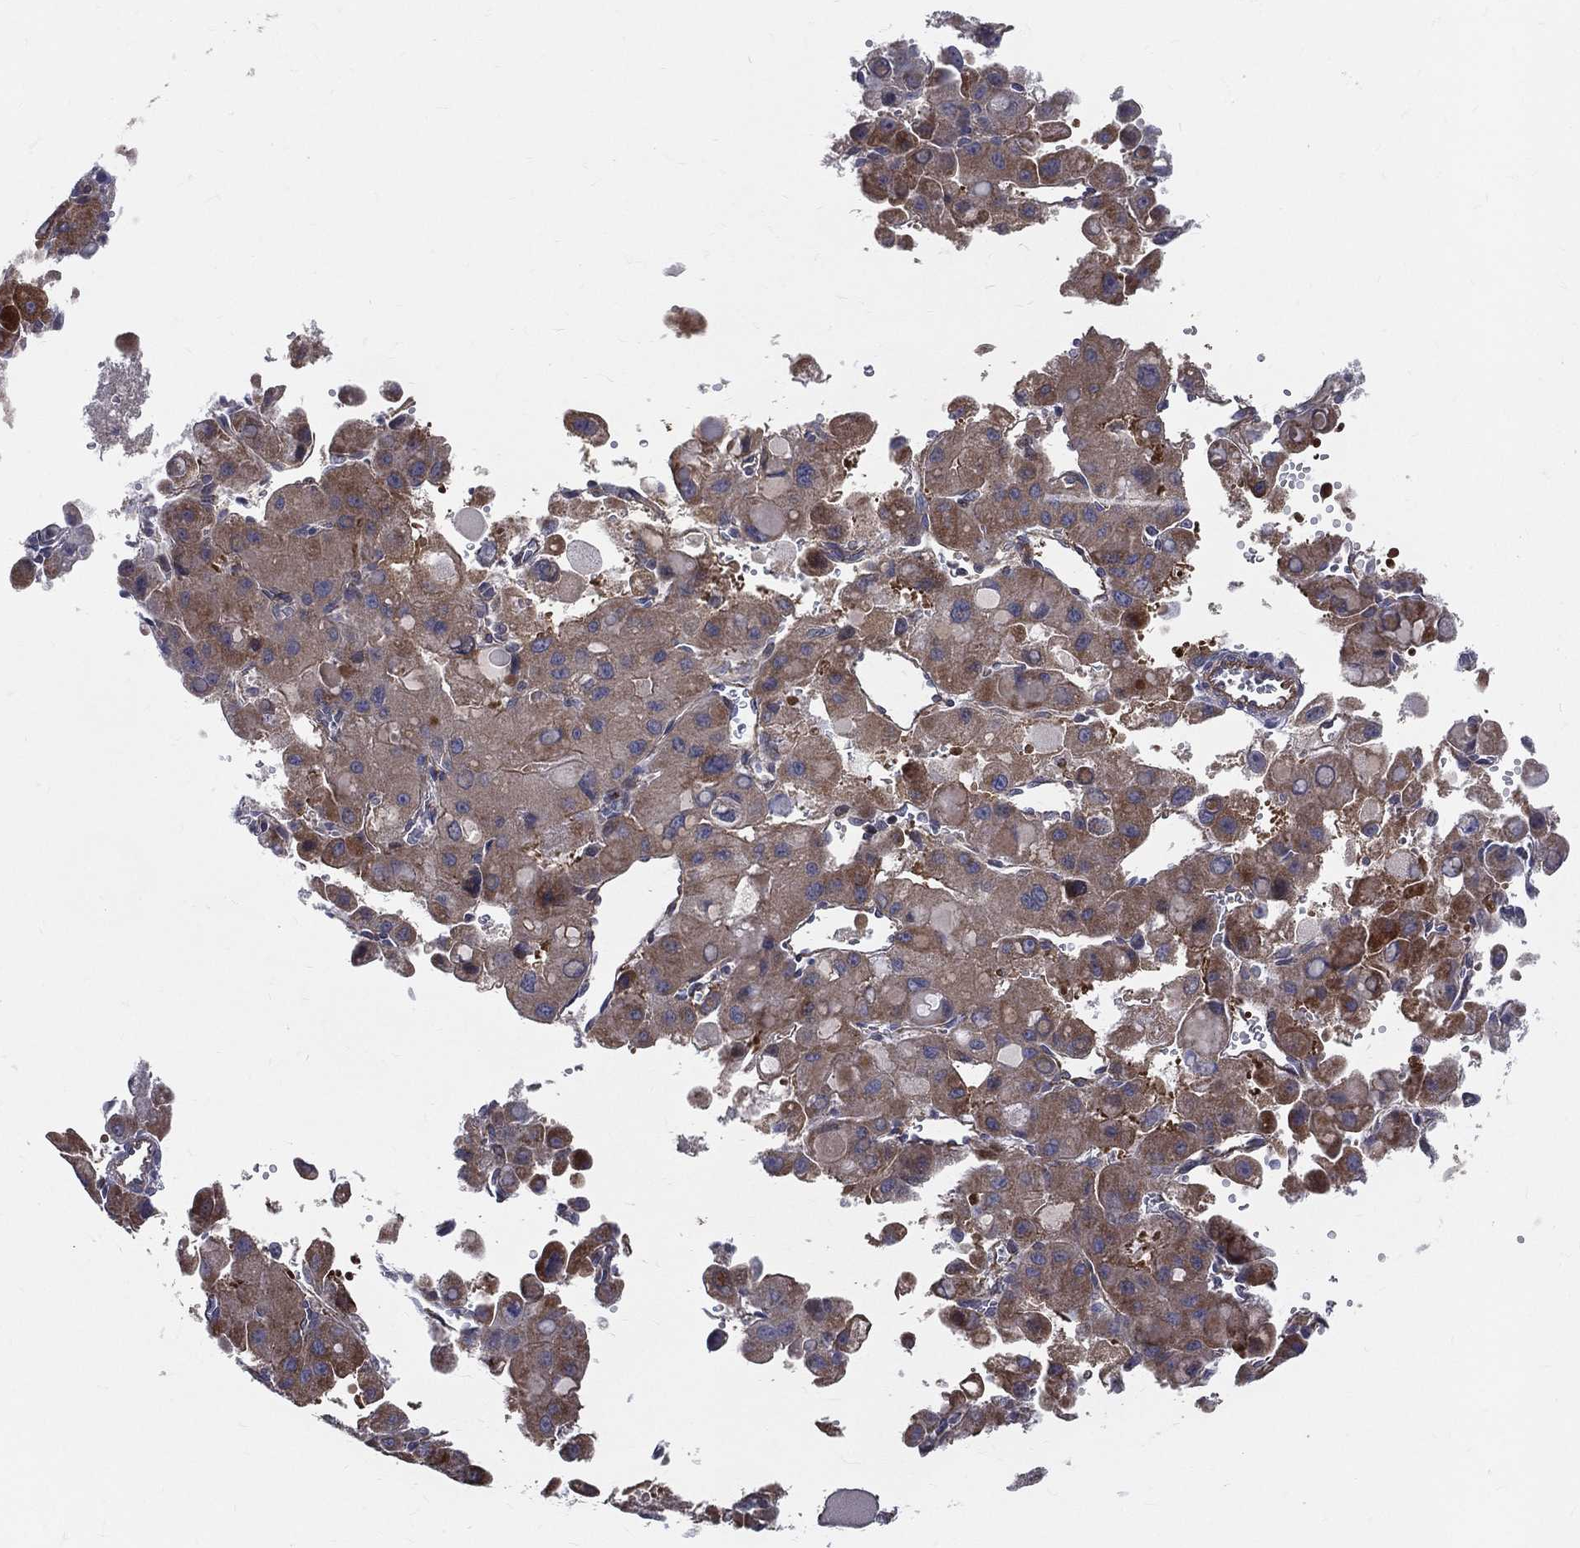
{"staining": {"intensity": "moderate", "quantity": ">75%", "location": "cytoplasmic/membranous"}, "tissue": "liver cancer", "cell_type": "Tumor cells", "image_type": "cancer", "snomed": [{"axis": "morphology", "description": "Carcinoma, Hepatocellular, NOS"}, {"axis": "topography", "description": "Liver"}], "caption": "This photomicrograph displays immunohistochemistry (IHC) staining of hepatocellular carcinoma (liver), with medium moderate cytoplasmic/membranous positivity in approximately >75% of tumor cells.", "gene": "POMZP3", "patient": {"sex": "male", "age": 27}}